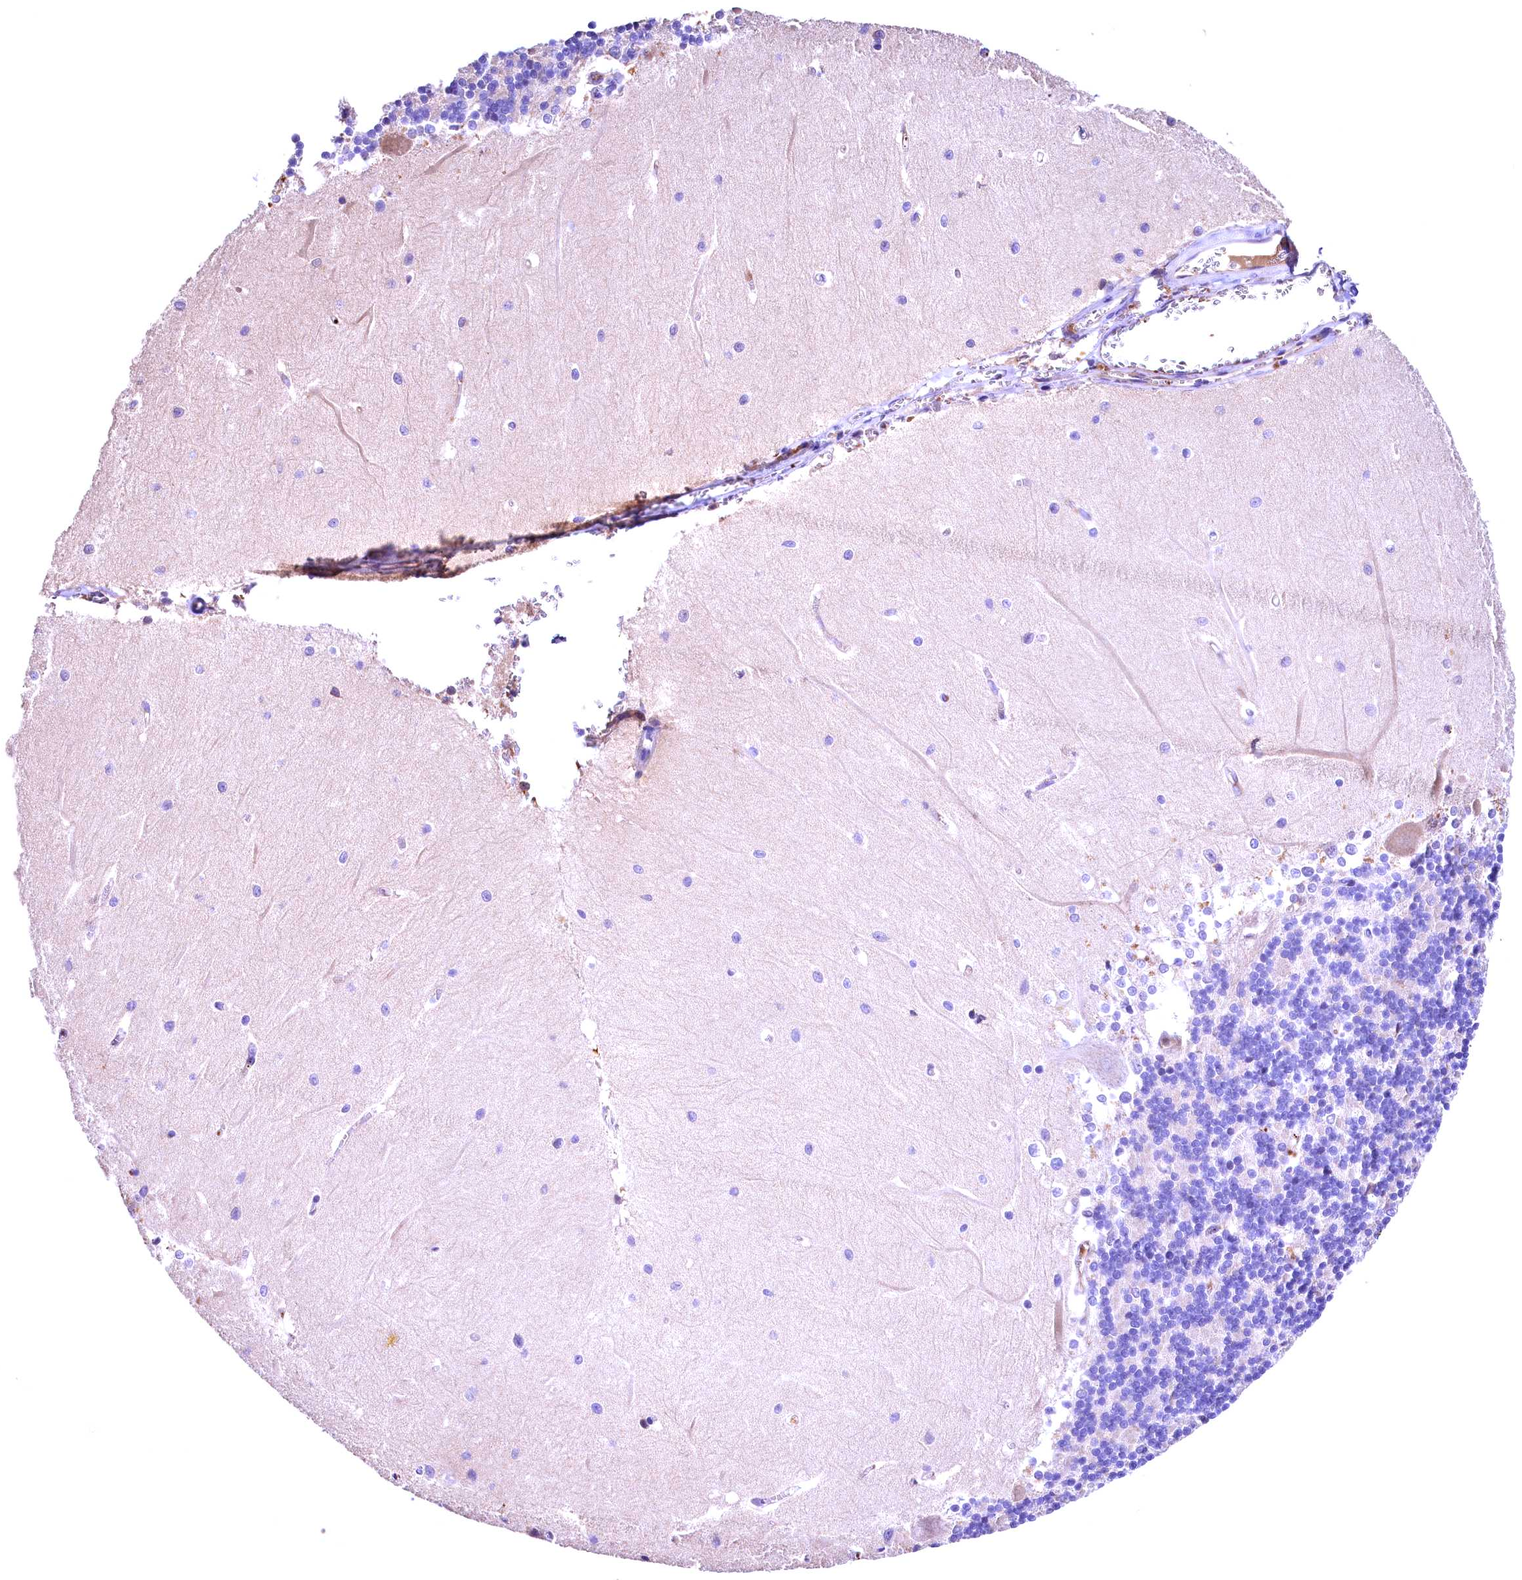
{"staining": {"intensity": "negative", "quantity": "none", "location": "none"}, "tissue": "cerebellum", "cell_type": "Cells in granular layer", "image_type": "normal", "snomed": [{"axis": "morphology", "description": "Normal tissue, NOS"}, {"axis": "topography", "description": "Cerebellum"}], "caption": "Immunohistochemical staining of benign cerebellum demonstrates no significant expression in cells in granular layer. (Stains: DAB immunohistochemistry with hematoxylin counter stain, Microscopy: brightfield microscopy at high magnification).", "gene": "PHAF1", "patient": {"sex": "male", "age": 37}}